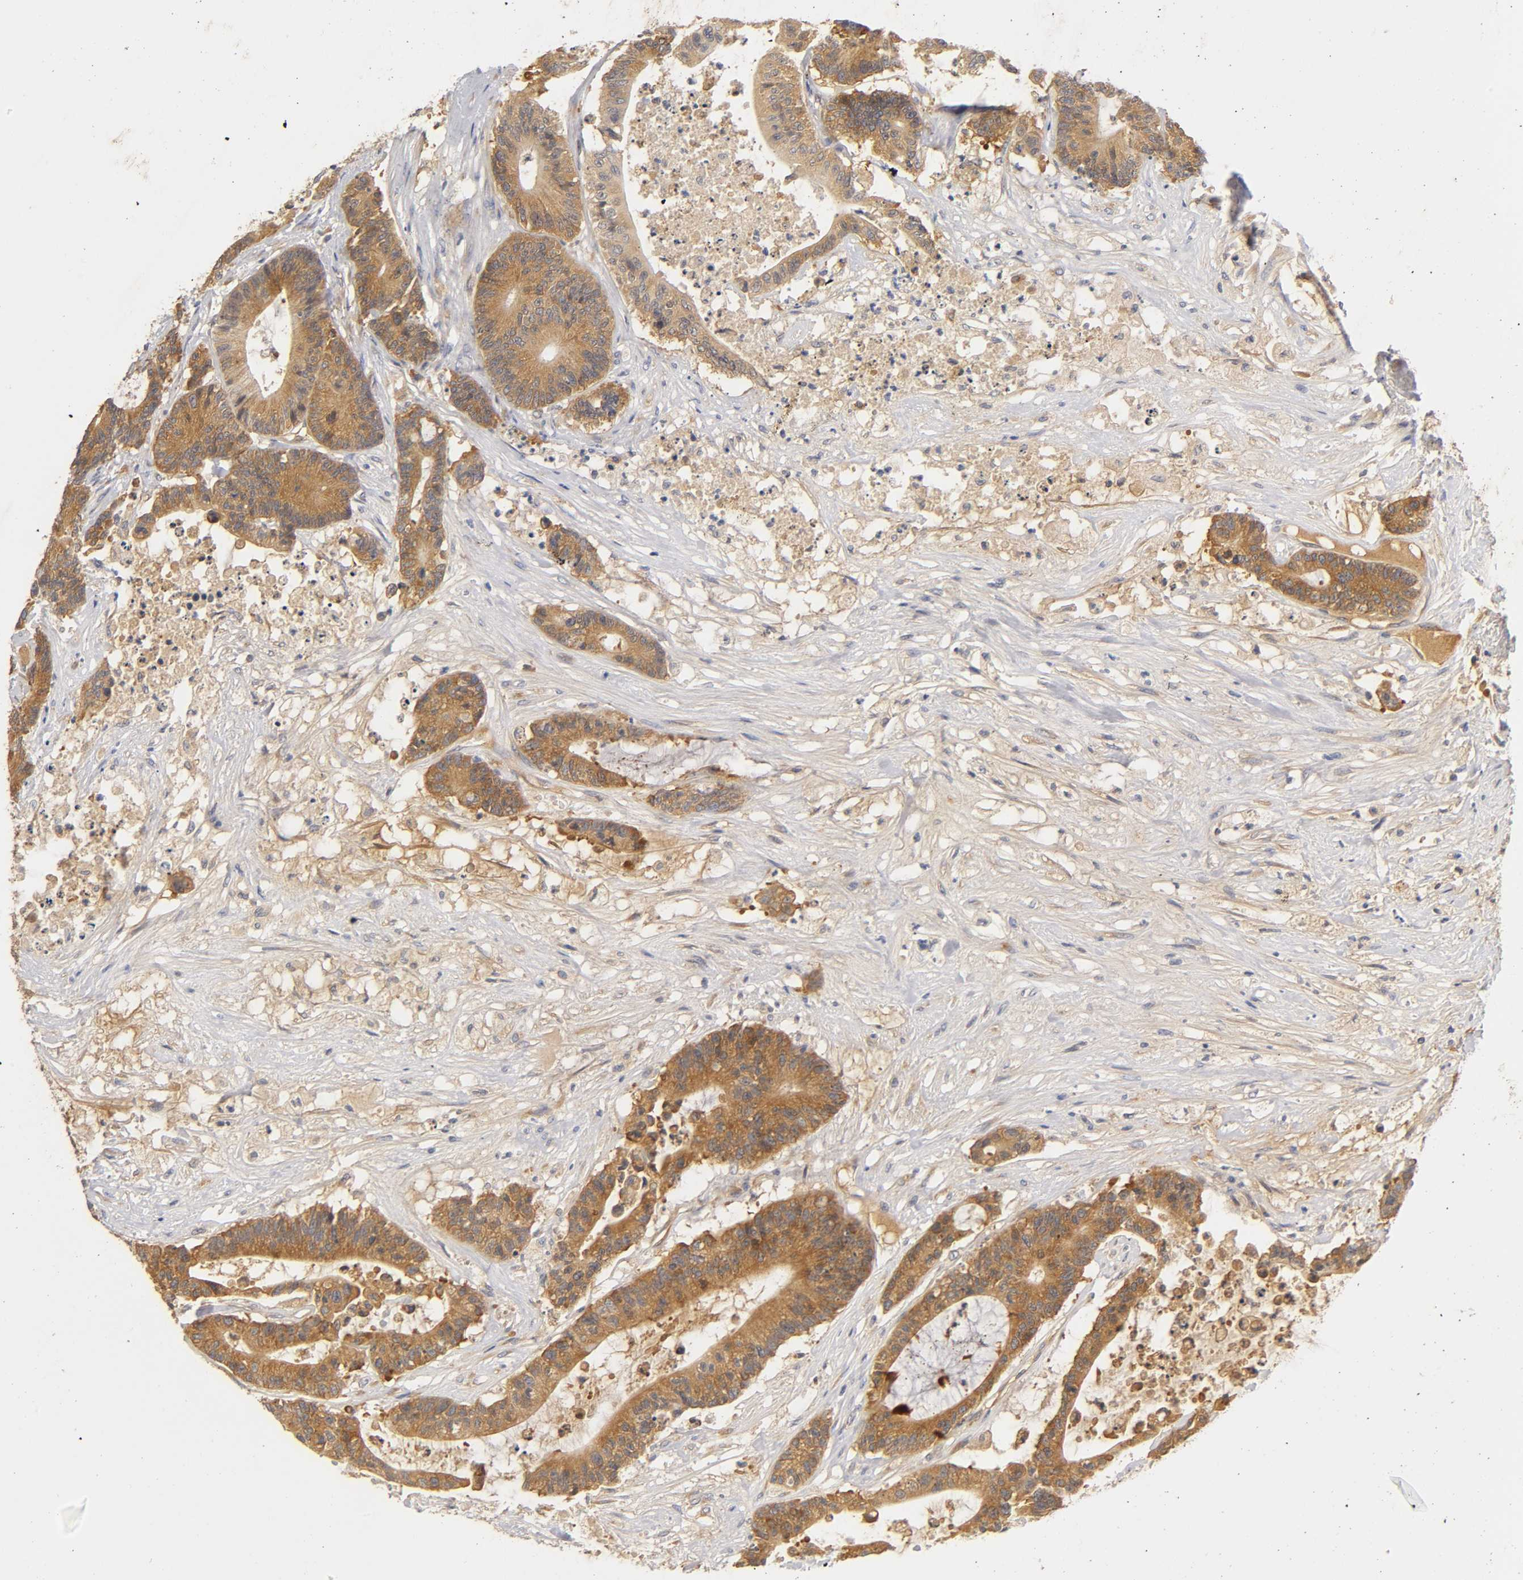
{"staining": {"intensity": "moderate", "quantity": ">75%", "location": "cytoplasmic/membranous"}, "tissue": "colorectal cancer", "cell_type": "Tumor cells", "image_type": "cancer", "snomed": [{"axis": "morphology", "description": "Adenocarcinoma, NOS"}, {"axis": "topography", "description": "Colon"}], "caption": "A micrograph showing moderate cytoplasmic/membranous expression in approximately >75% of tumor cells in colorectal adenocarcinoma, as visualized by brown immunohistochemical staining.", "gene": "RPS29", "patient": {"sex": "female", "age": 84}}